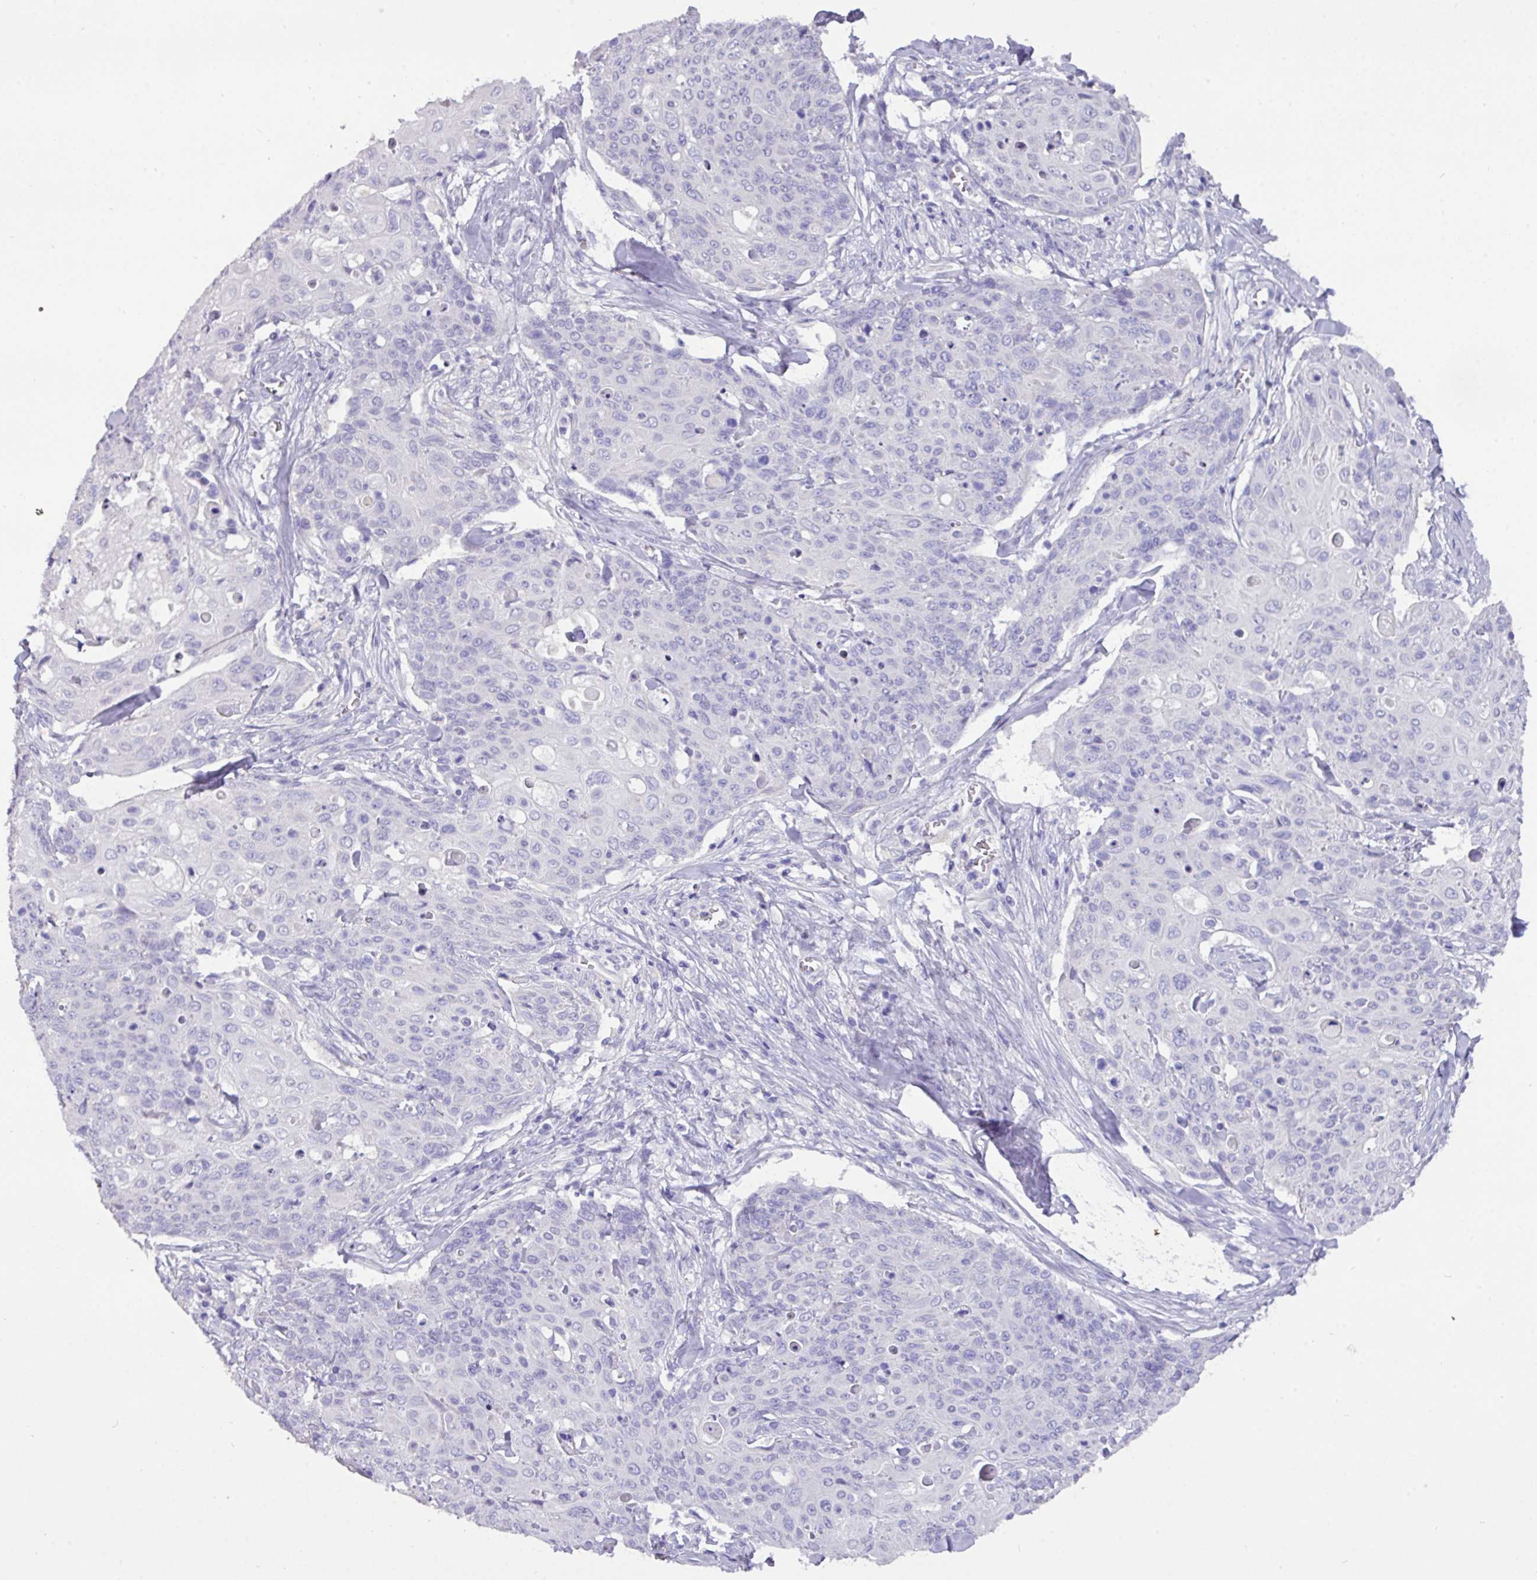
{"staining": {"intensity": "negative", "quantity": "none", "location": "none"}, "tissue": "skin cancer", "cell_type": "Tumor cells", "image_type": "cancer", "snomed": [{"axis": "morphology", "description": "Squamous cell carcinoma, NOS"}, {"axis": "topography", "description": "Skin"}, {"axis": "topography", "description": "Vulva"}], "caption": "Tumor cells are negative for brown protein staining in skin cancer.", "gene": "EPCAM", "patient": {"sex": "female", "age": 85}}